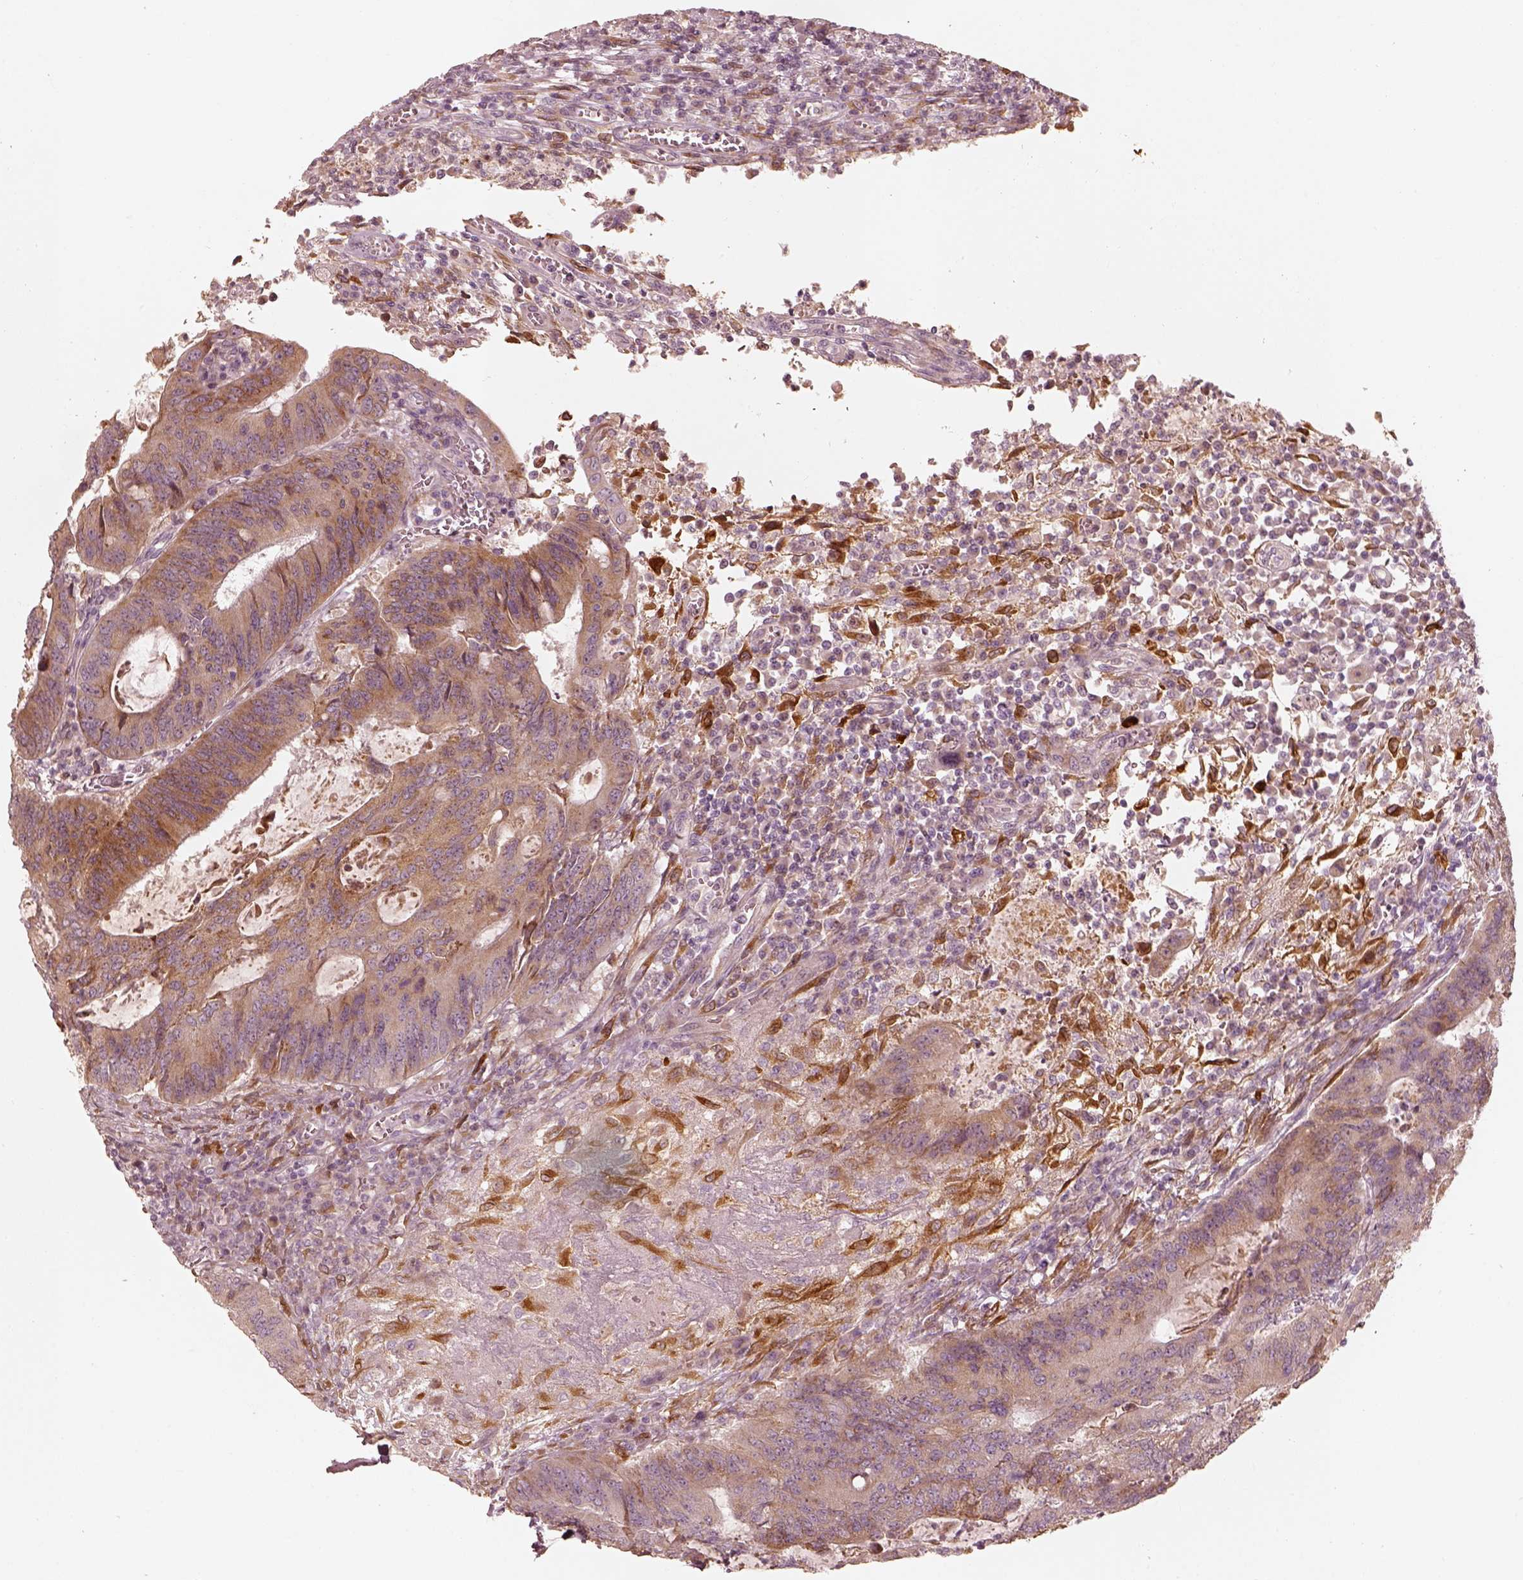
{"staining": {"intensity": "moderate", "quantity": ">75%", "location": "cytoplasmic/membranous"}, "tissue": "colorectal cancer", "cell_type": "Tumor cells", "image_type": "cancer", "snomed": [{"axis": "morphology", "description": "Adenocarcinoma, NOS"}, {"axis": "topography", "description": "Colon"}], "caption": "High-magnification brightfield microscopy of colorectal cancer (adenocarcinoma) stained with DAB (3,3'-diaminobenzidine) (brown) and counterstained with hematoxylin (blue). tumor cells exhibit moderate cytoplasmic/membranous staining is identified in about>75% of cells. (DAB (3,3'-diaminobenzidine) IHC with brightfield microscopy, high magnification).", "gene": "WLS", "patient": {"sex": "male", "age": 67}}